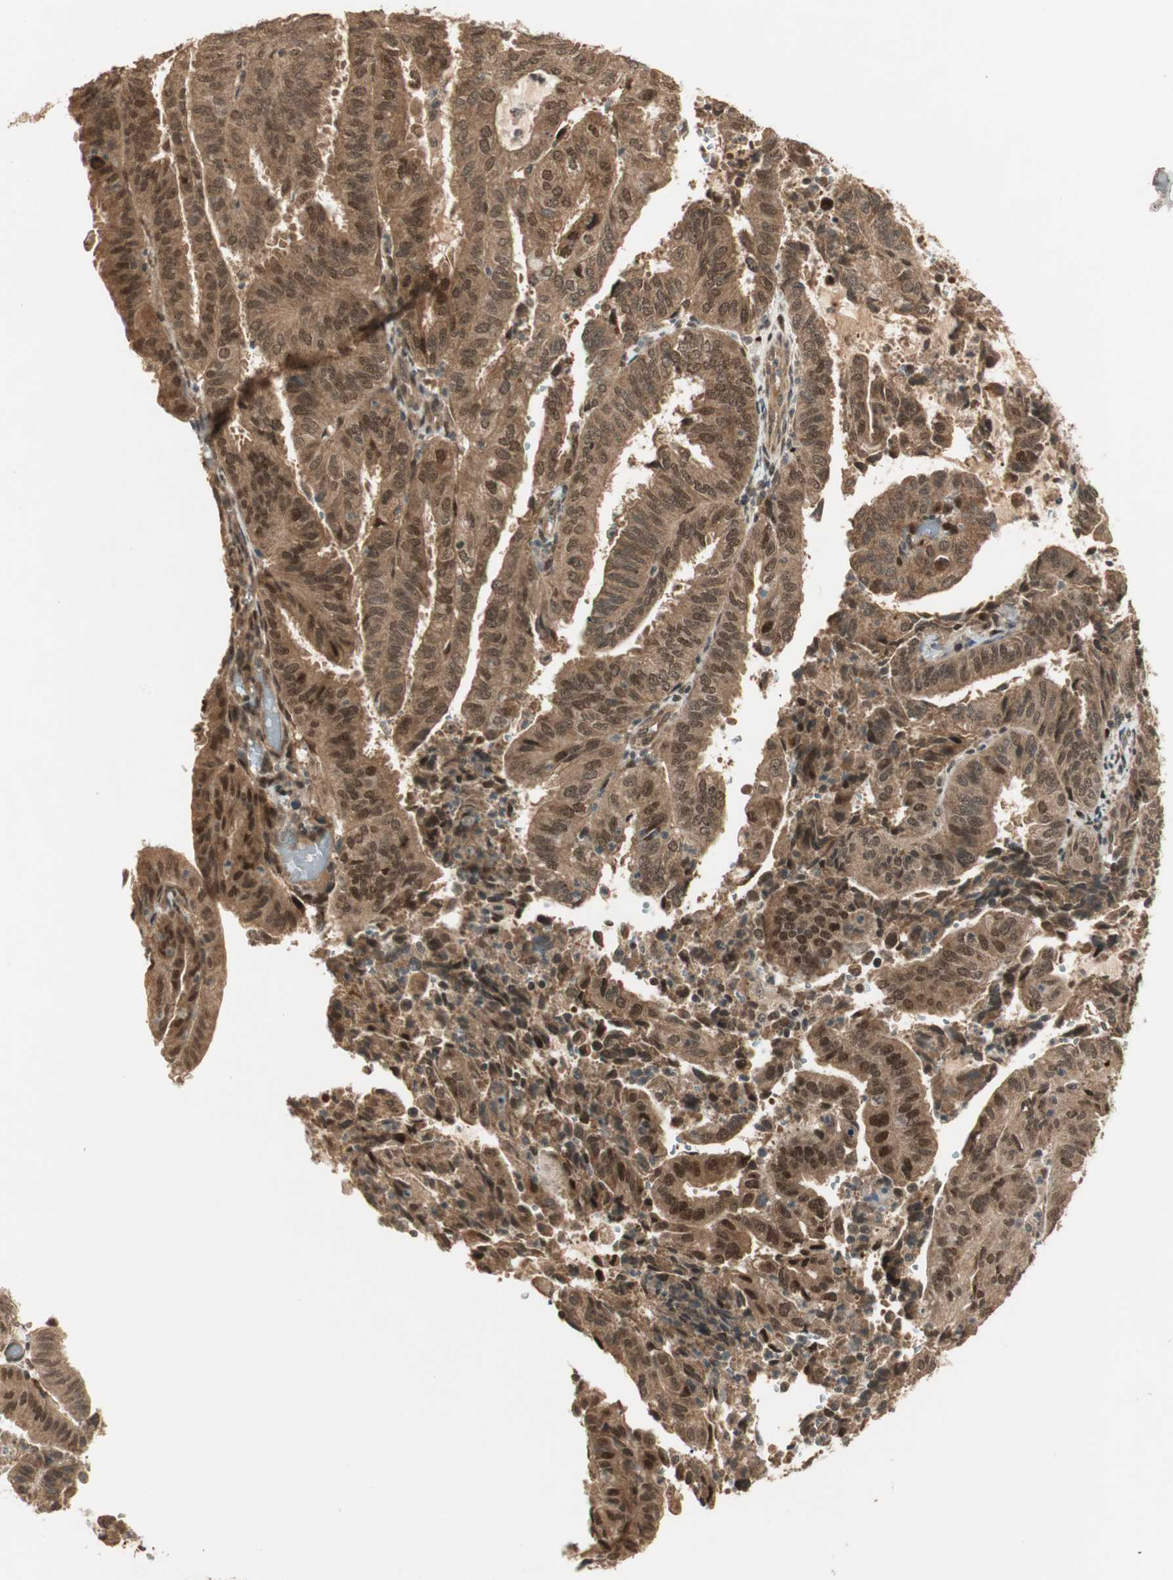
{"staining": {"intensity": "strong", "quantity": ">75%", "location": "cytoplasmic/membranous,nuclear"}, "tissue": "endometrial cancer", "cell_type": "Tumor cells", "image_type": "cancer", "snomed": [{"axis": "morphology", "description": "Adenocarcinoma, NOS"}, {"axis": "topography", "description": "Uterus"}], "caption": "The image displays immunohistochemical staining of adenocarcinoma (endometrial). There is strong cytoplasmic/membranous and nuclear positivity is appreciated in approximately >75% of tumor cells.", "gene": "ZSCAN31", "patient": {"sex": "female", "age": 60}}